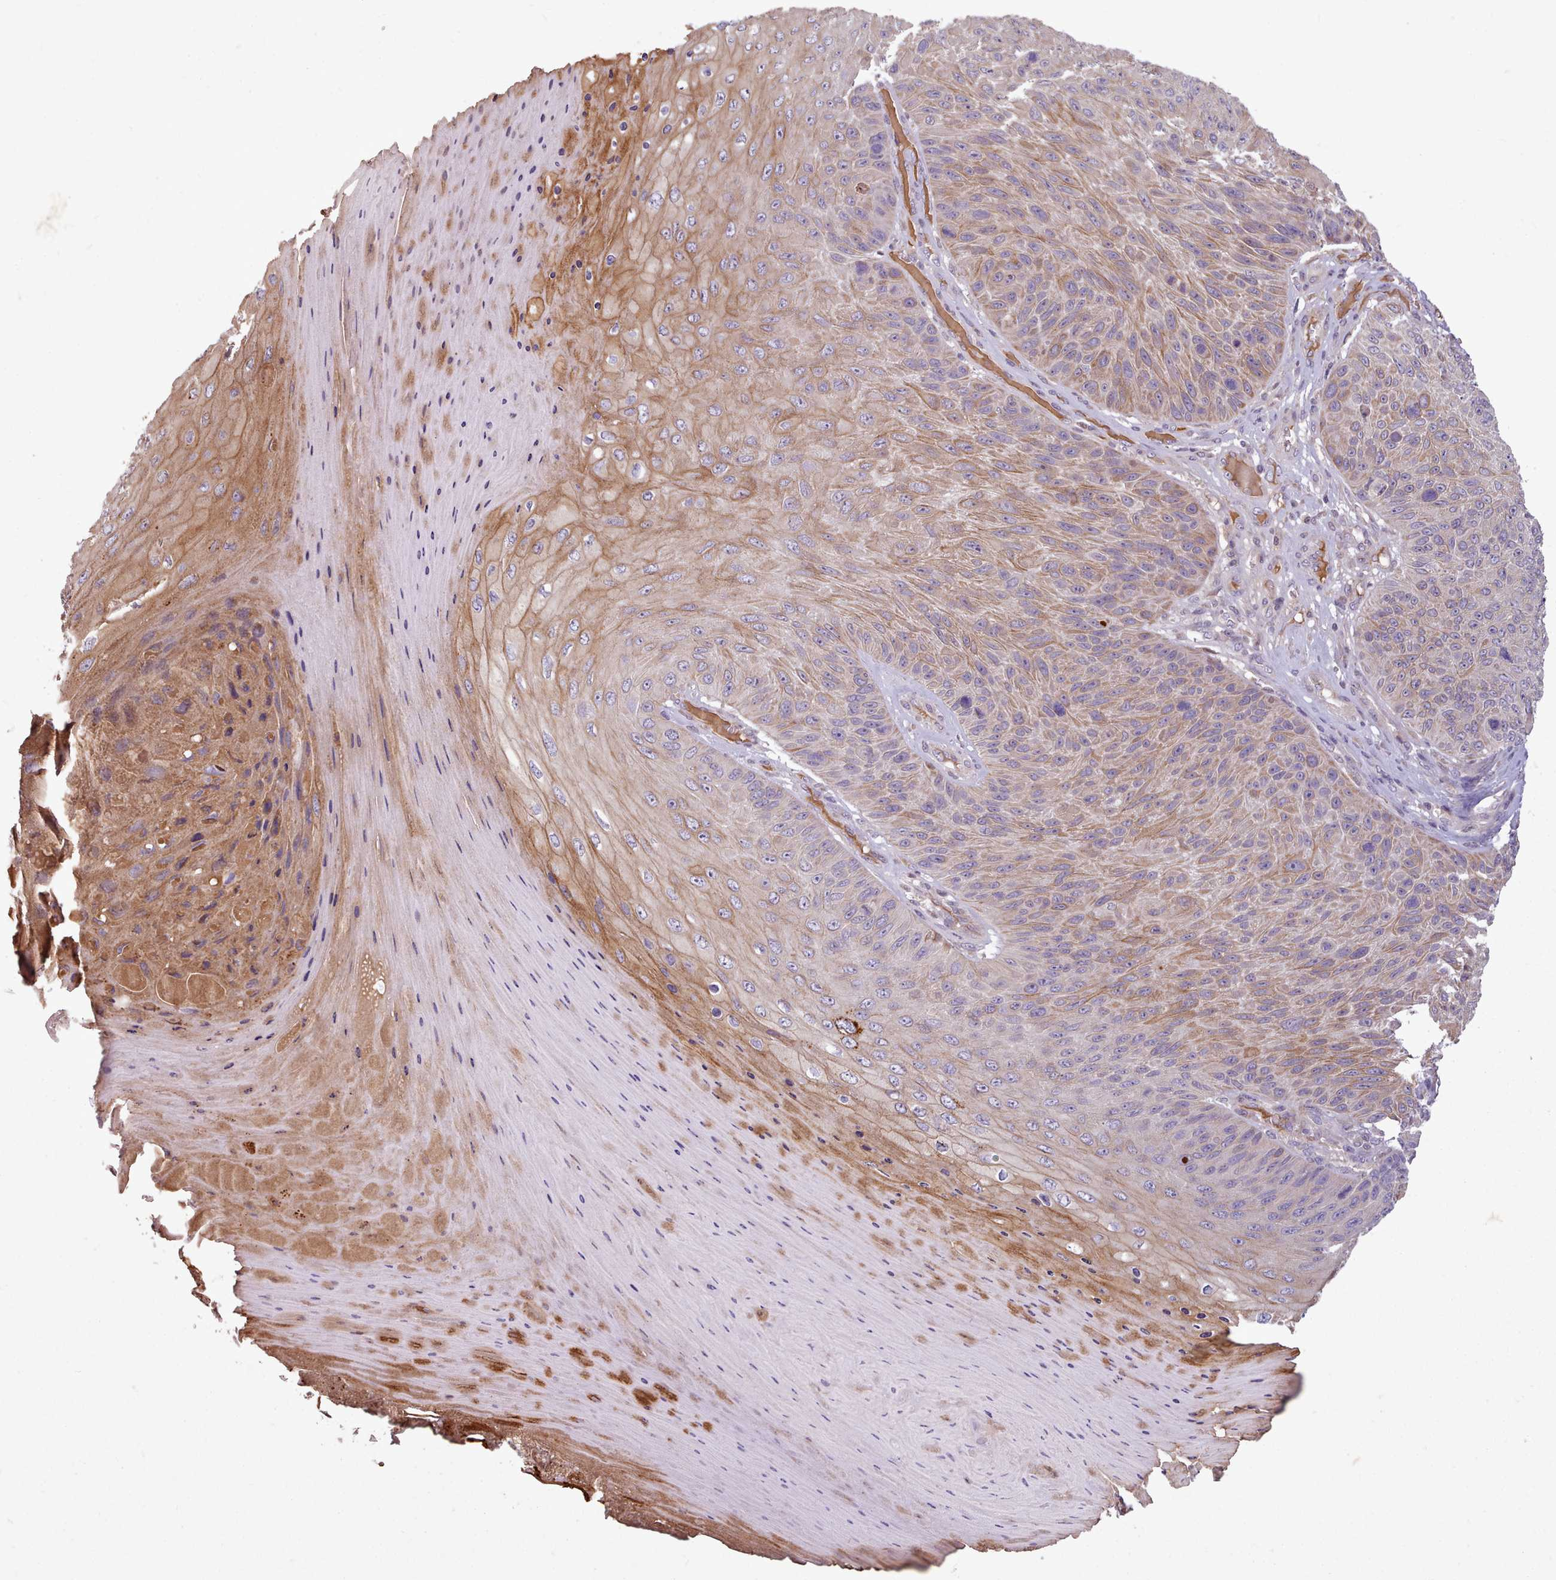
{"staining": {"intensity": "moderate", "quantity": "<25%", "location": "cytoplasmic/membranous"}, "tissue": "skin cancer", "cell_type": "Tumor cells", "image_type": "cancer", "snomed": [{"axis": "morphology", "description": "Squamous cell carcinoma, NOS"}, {"axis": "topography", "description": "Skin"}], "caption": "The immunohistochemical stain labels moderate cytoplasmic/membranous staining in tumor cells of squamous cell carcinoma (skin) tissue. (IHC, brightfield microscopy, high magnification).", "gene": "NMRK1", "patient": {"sex": "female", "age": 88}}